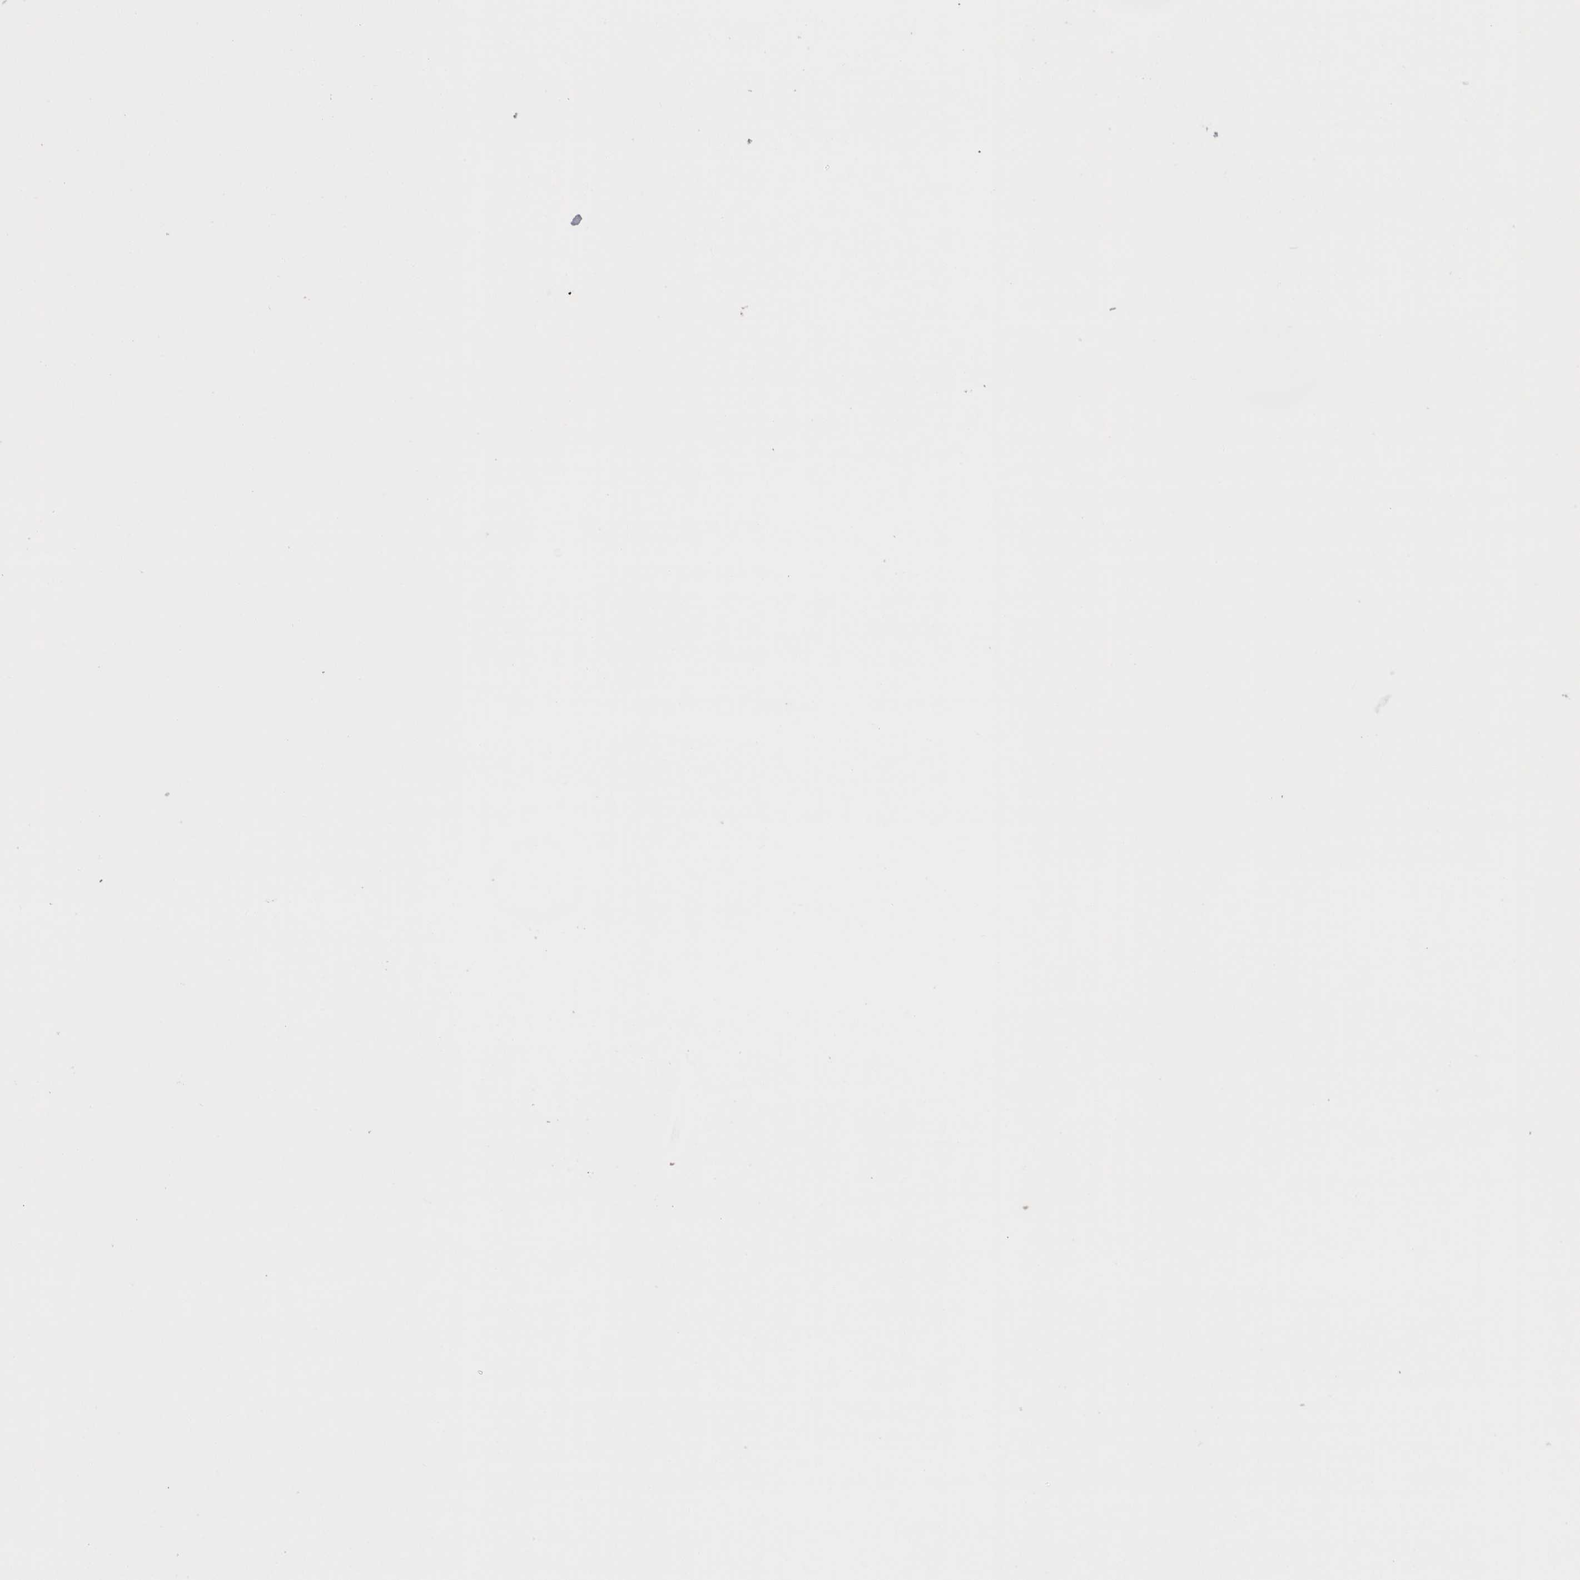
{"staining": {"intensity": "moderate", "quantity": ">75%", "location": "cytoplasmic/membranous,nuclear"}, "tissue": "testis cancer", "cell_type": "Tumor cells", "image_type": "cancer", "snomed": [{"axis": "morphology", "description": "Carcinoma, Embryonal, NOS"}, {"axis": "topography", "description": "Testis"}], "caption": "A medium amount of moderate cytoplasmic/membranous and nuclear positivity is seen in approximately >75% of tumor cells in embryonal carcinoma (testis) tissue.", "gene": "POU5F1", "patient": {"sex": "male", "age": 26}}